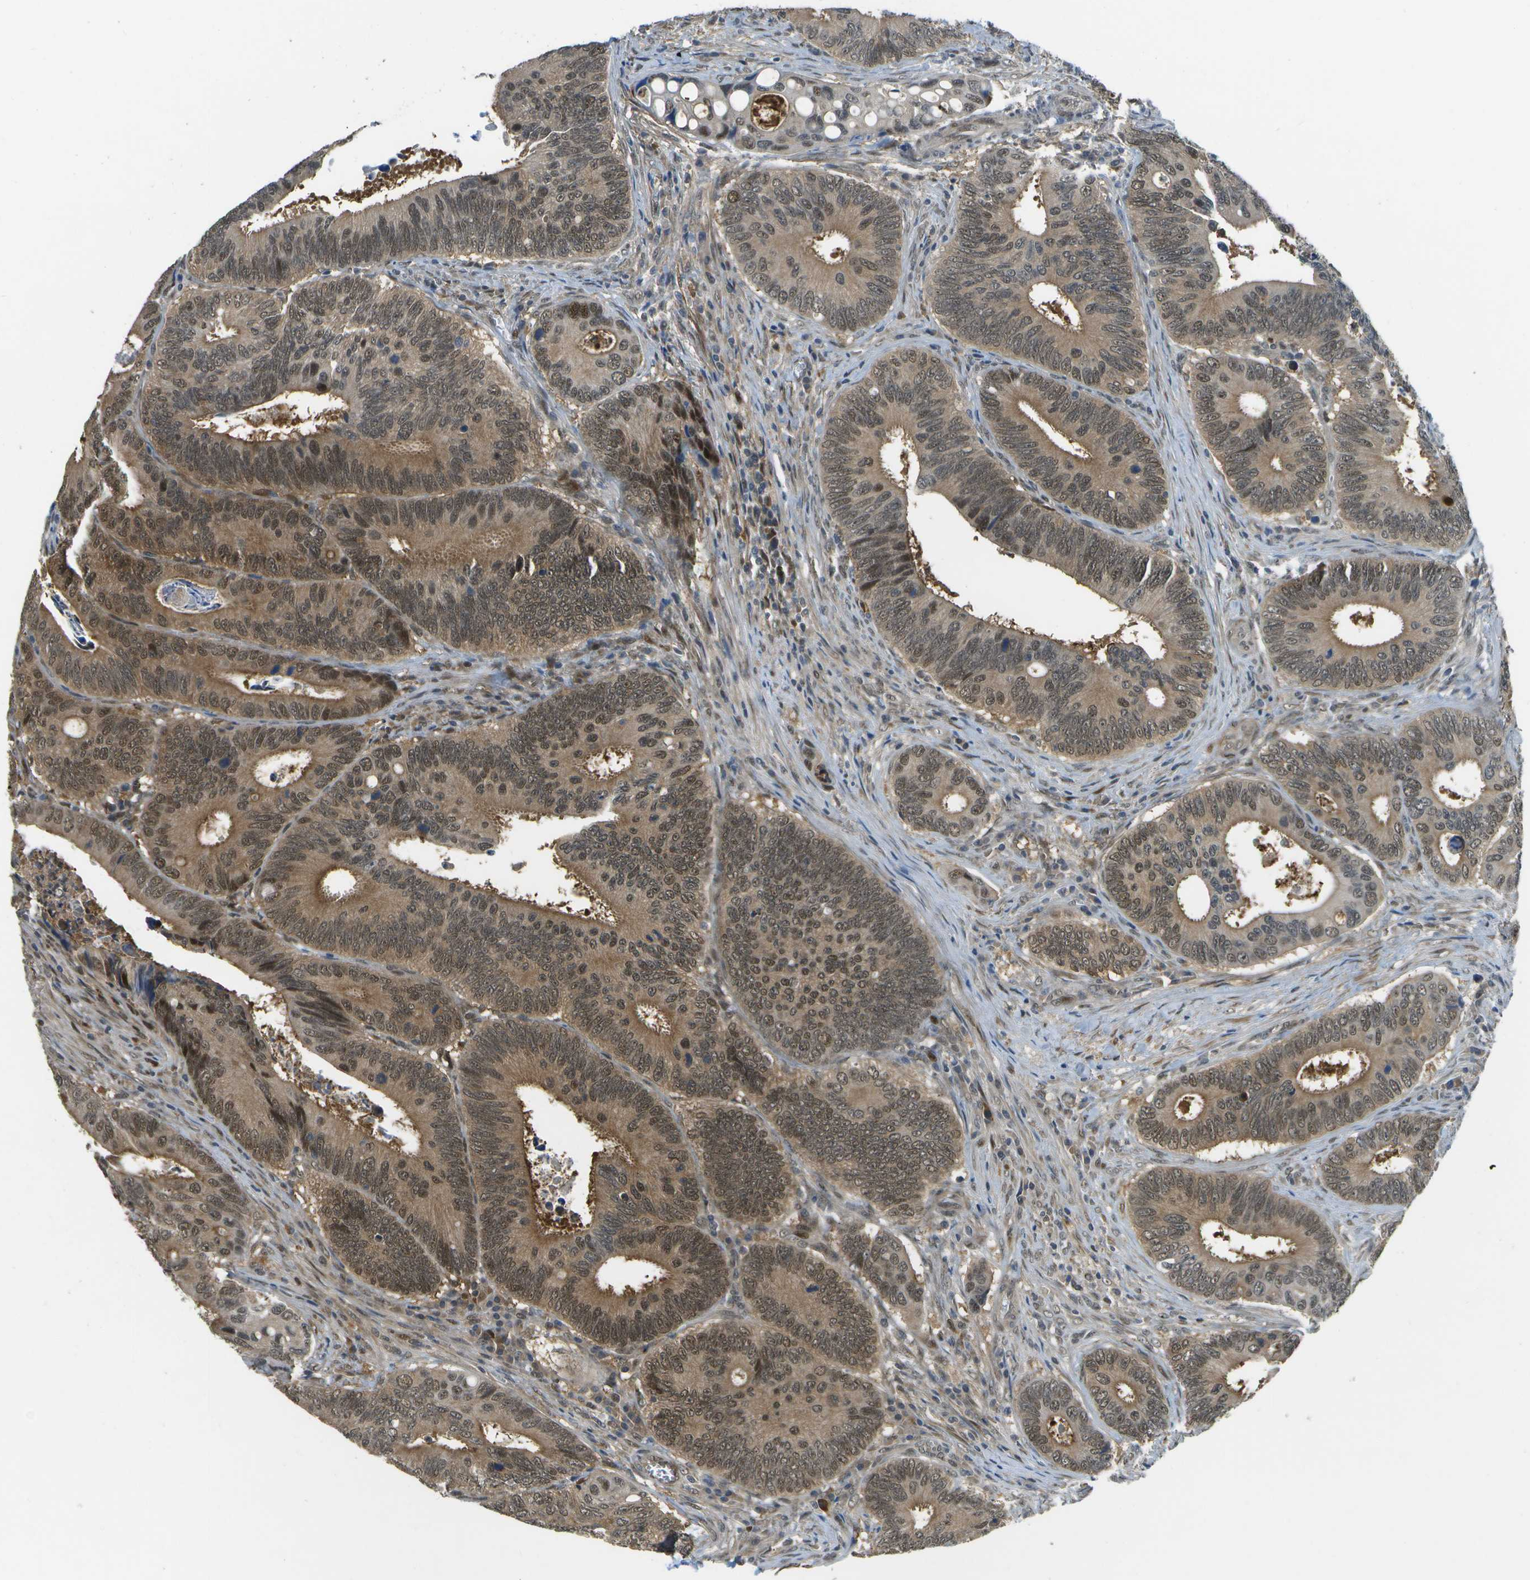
{"staining": {"intensity": "moderate", "quantity": ">75%", "location": "cytoplasmic/membranous,nuclear"}, "tissue": "colorectal cancer", "cell_type": "Tumor cells", "image_type": "cancer", "snomed": [{"axis": "morphology", "description": "Inflammation, NOS"}, {"axis": "morphology", "description": "Adenocarcinoma, NOS"}, {"axis": "topography", "description": "Colon"}], "caption": "Tumor cells demonstrate medium levels of moderate cytoplasmic/membranous and nuclear positivity in approximately >75% of cells in adenocarcinoma (colorectal).", "gene": "GANC", "patient": {"sex": "male", "age": 72}}